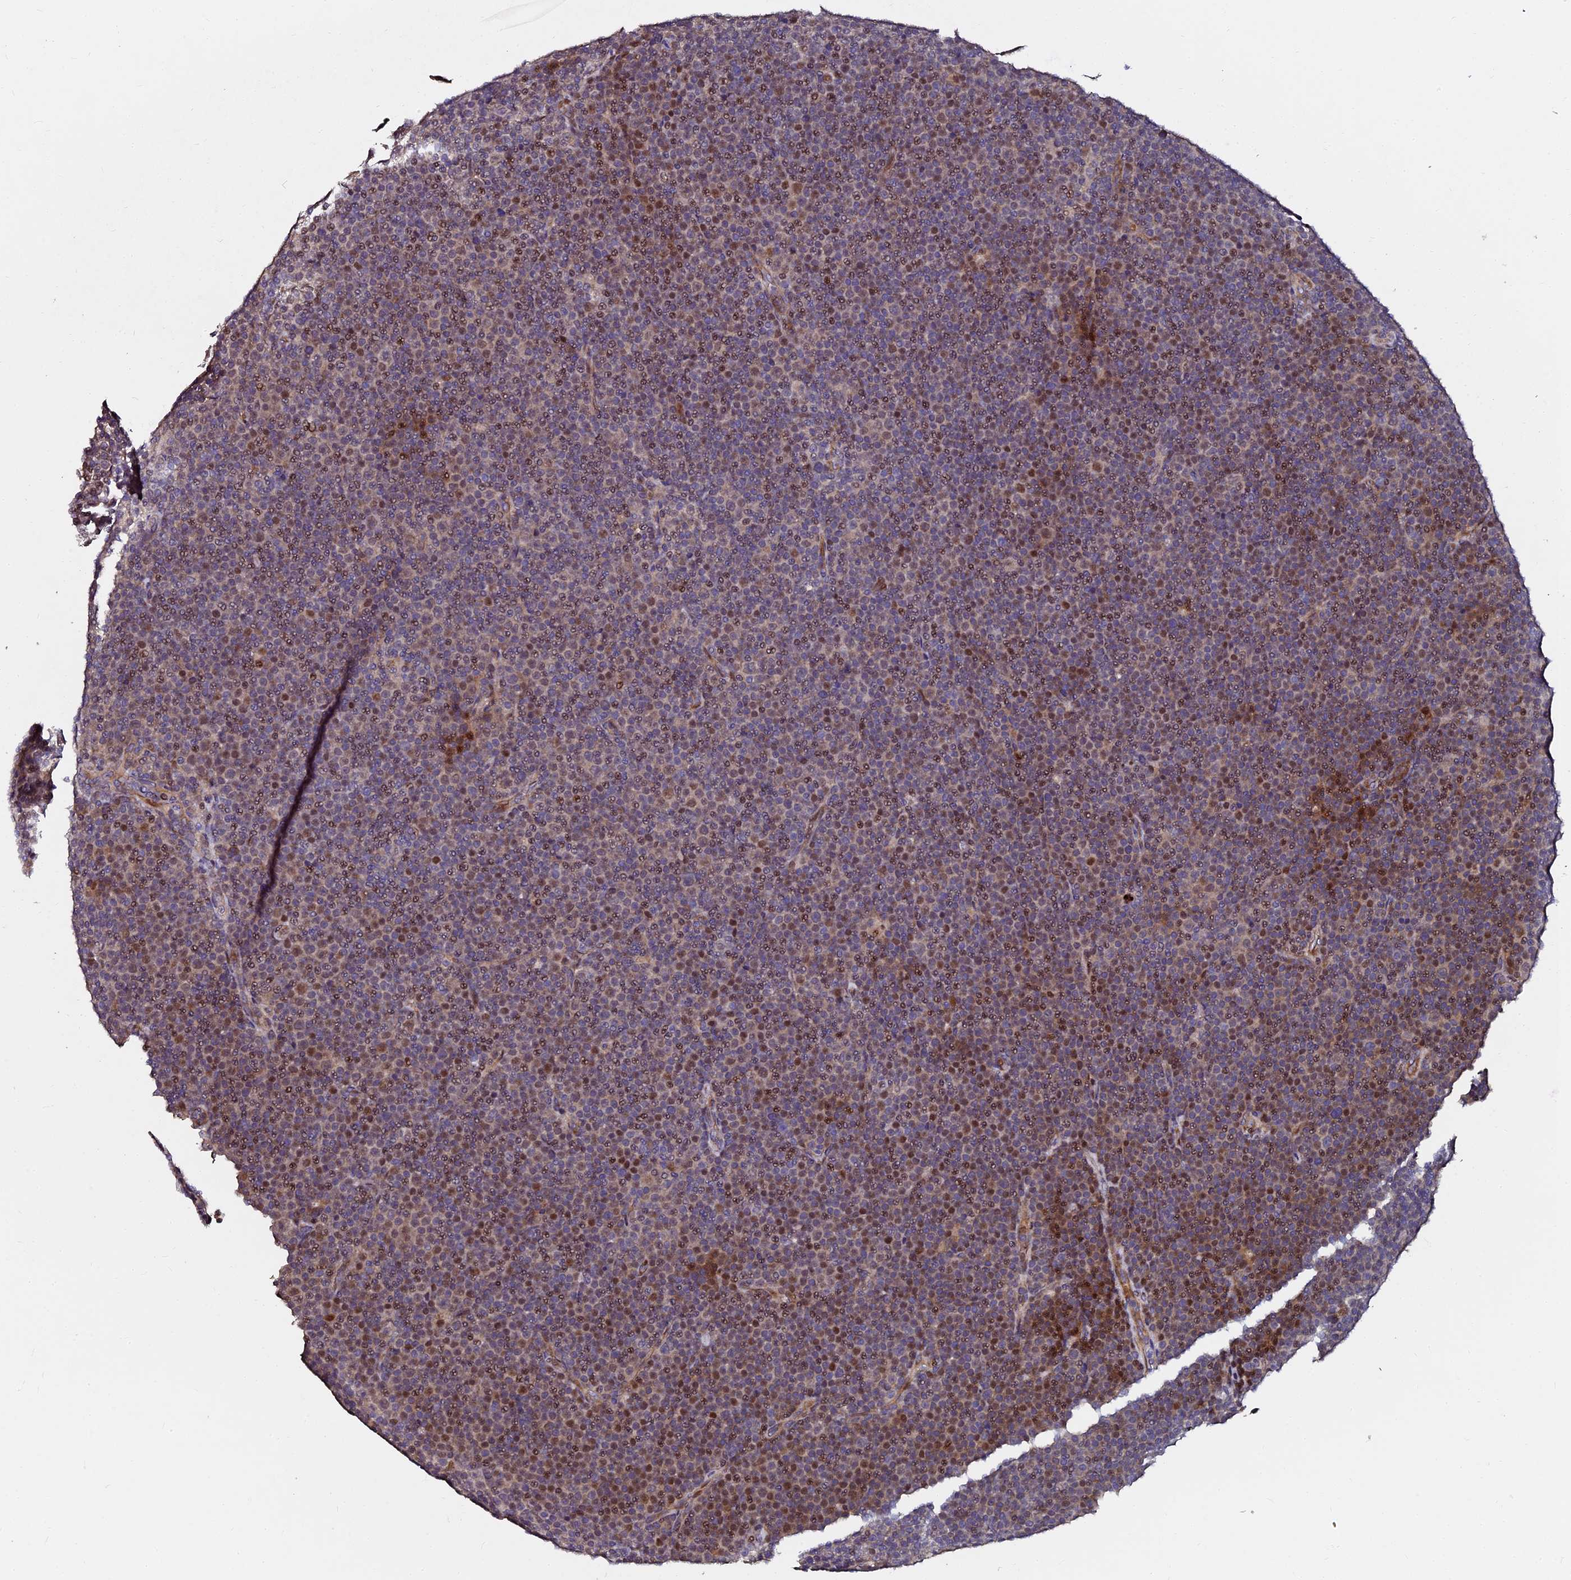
{"staining": {"intensity": "moderate", "quantity": "25%-75%", "location": "nuclear"}, "tissue": "lymphoma", "cell_type": "Tumor cells", "image_type": "cancer", "snomed": [{"axis": "morphology", "description": "Malignant lymphoma, non-Hodgkin's type, Low grade"}, {"axis": "topography", "description": "Lymph node"}], "caption": "Approximately 25%-75% of tumor cells in low-grade malignant lymphoma, non-Hodgkin's type show moderate nuclear protein positivity as visualized by brown immunohistochemical staining.", "gene": "GPN3", "patient": {"sex": "female", "age": 67}}